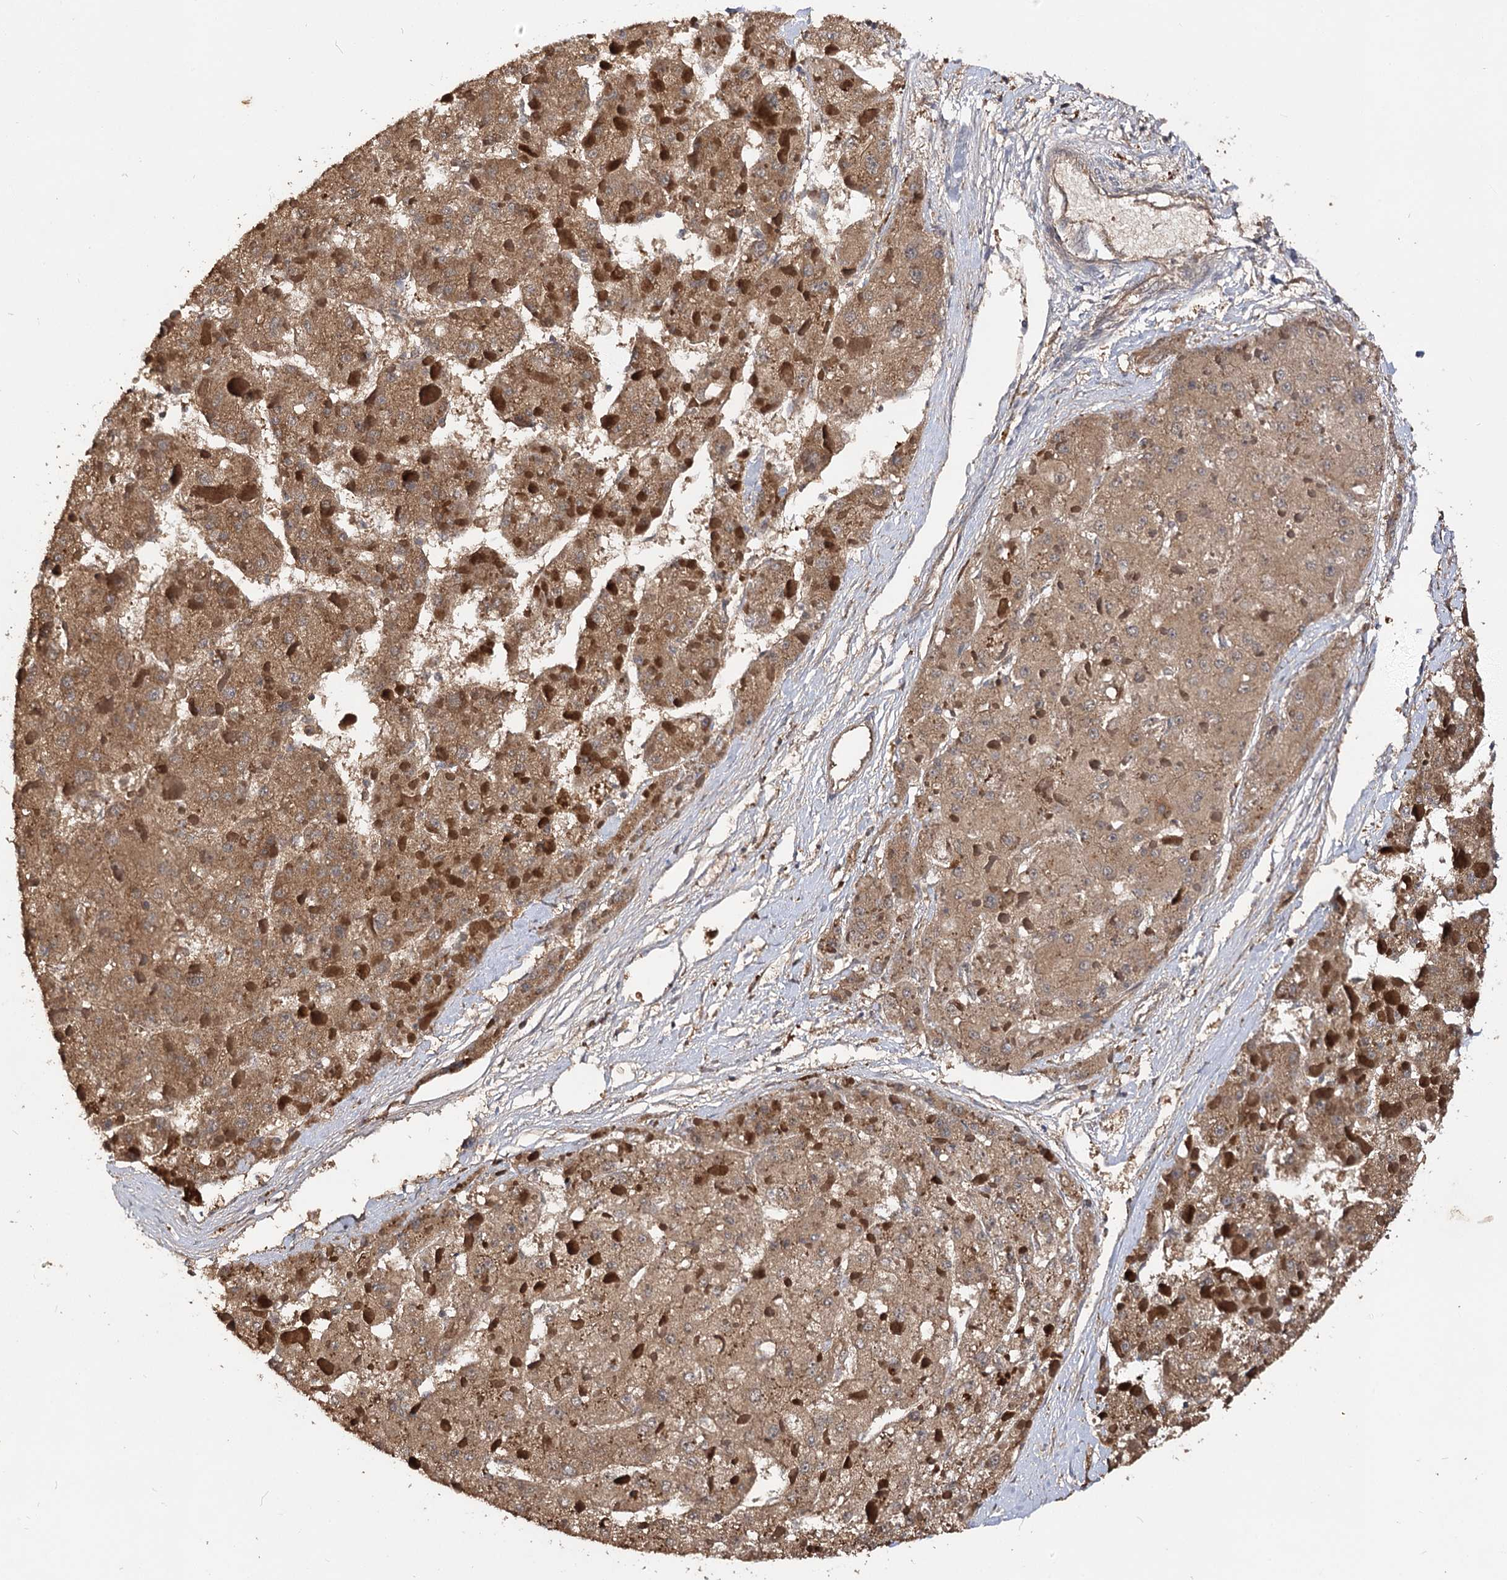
{"staining": {"intensity": "moderate", "quantity": ">75%", "location": "cytoplasmic/membranous"}, "tissue": "liver cancer", "cell_type": "Tumor cells", "image_type": "cancer", "snomed": [{"axis": "morphology", "description": "Carcinoma, Hepatocellular, NOS"}, {"axis": "topography", "description": "Liver"}], "caption": "The photomicrograph shows a brown stain indicating the presence of a protein in the cytoplasmic/membranous of tumor cells in liver hepatocellular carcinoma.", "gene": "ARL13A", "patient": {"sex": "female", "age": 73}}